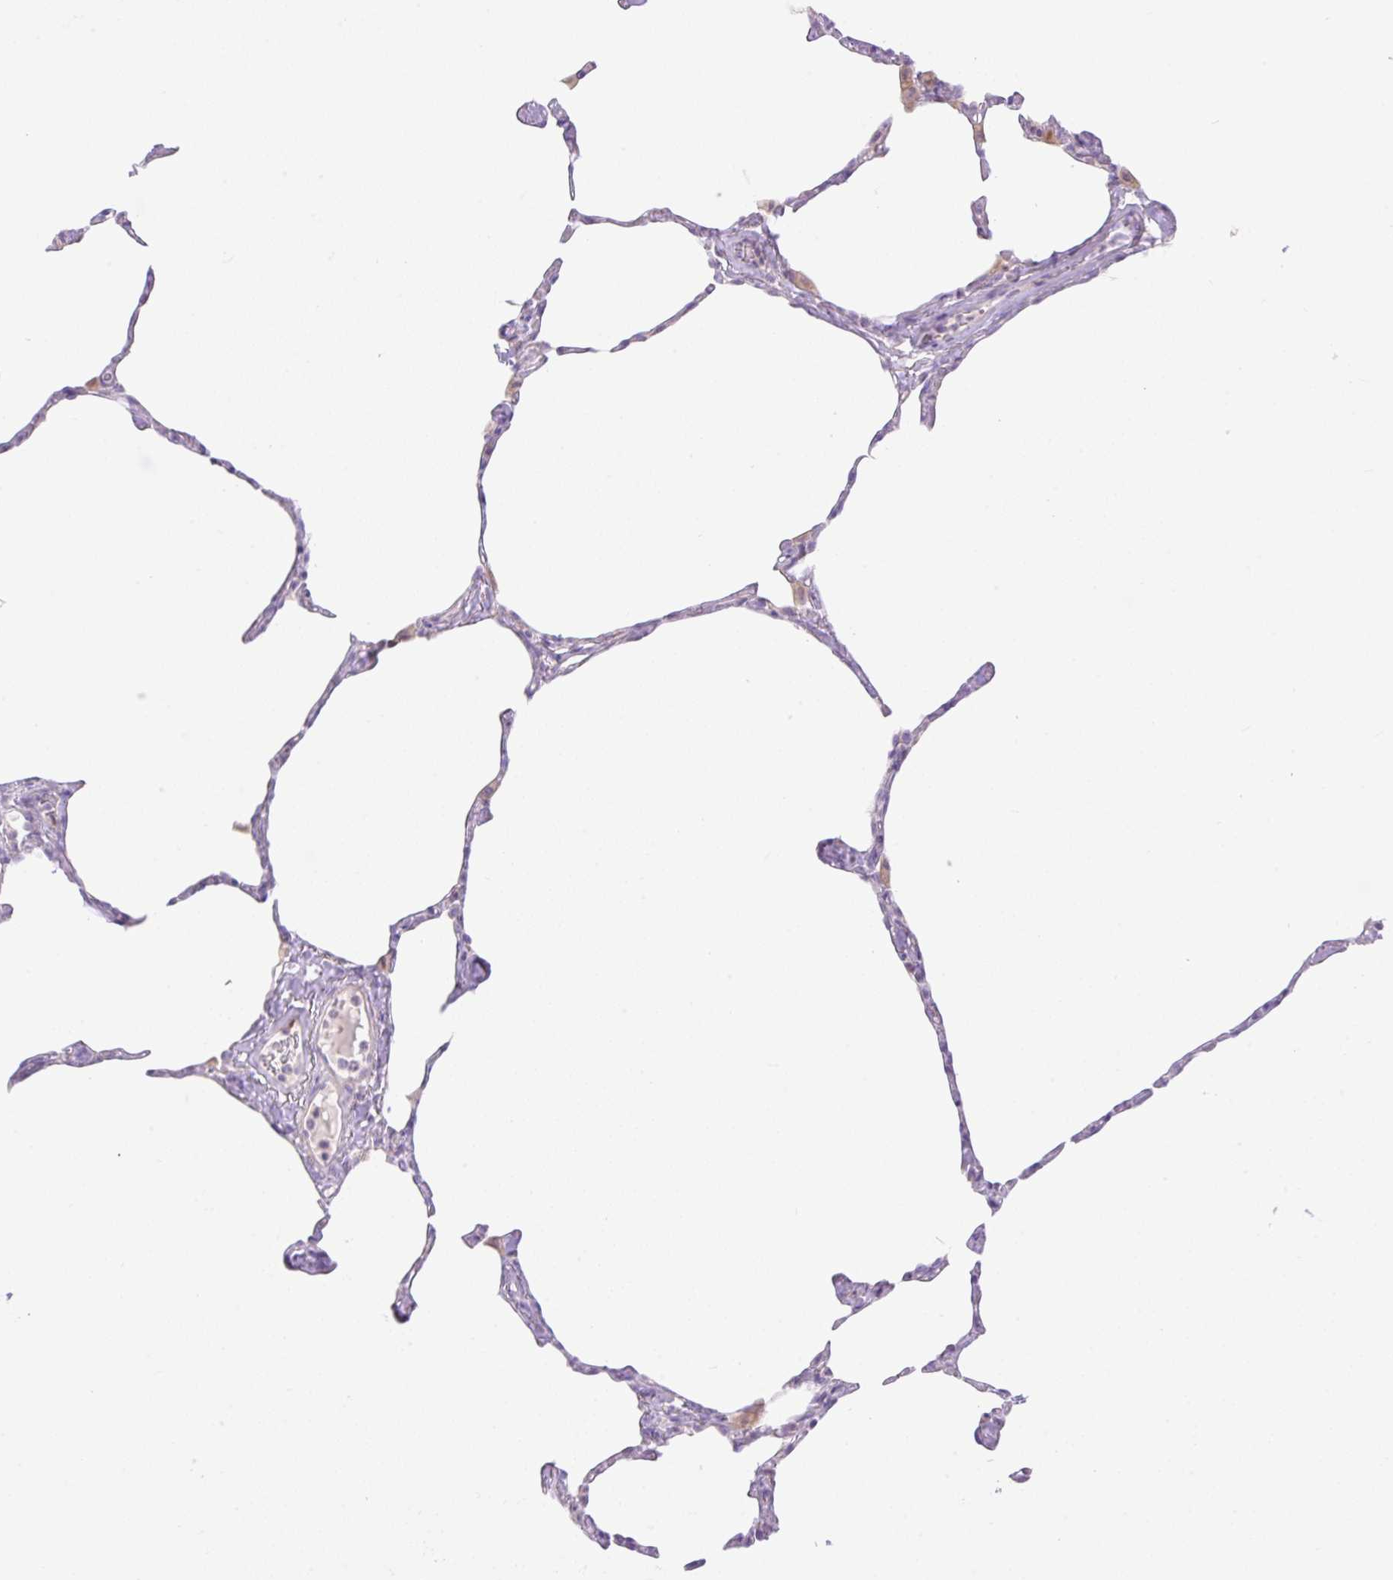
{"staining": {"intensity": "negative", "quantity": "none", "location": "none"}, "tissue": "lung", "cell_type": "Alveolar cells", "image_type": "normal", "snomed": [{"axis": "morphology", "description": "Normal tissue, NOS"}, {"axis": "topography", "description": "Lung"}], "caption": "Photomicrograph shows no significant protein staining in alveolar cells of benign lung. (DAB immunohistochemistry, high magnification).", "gene": "VPS25", "patient": {"sex": "male", "age": 65}}